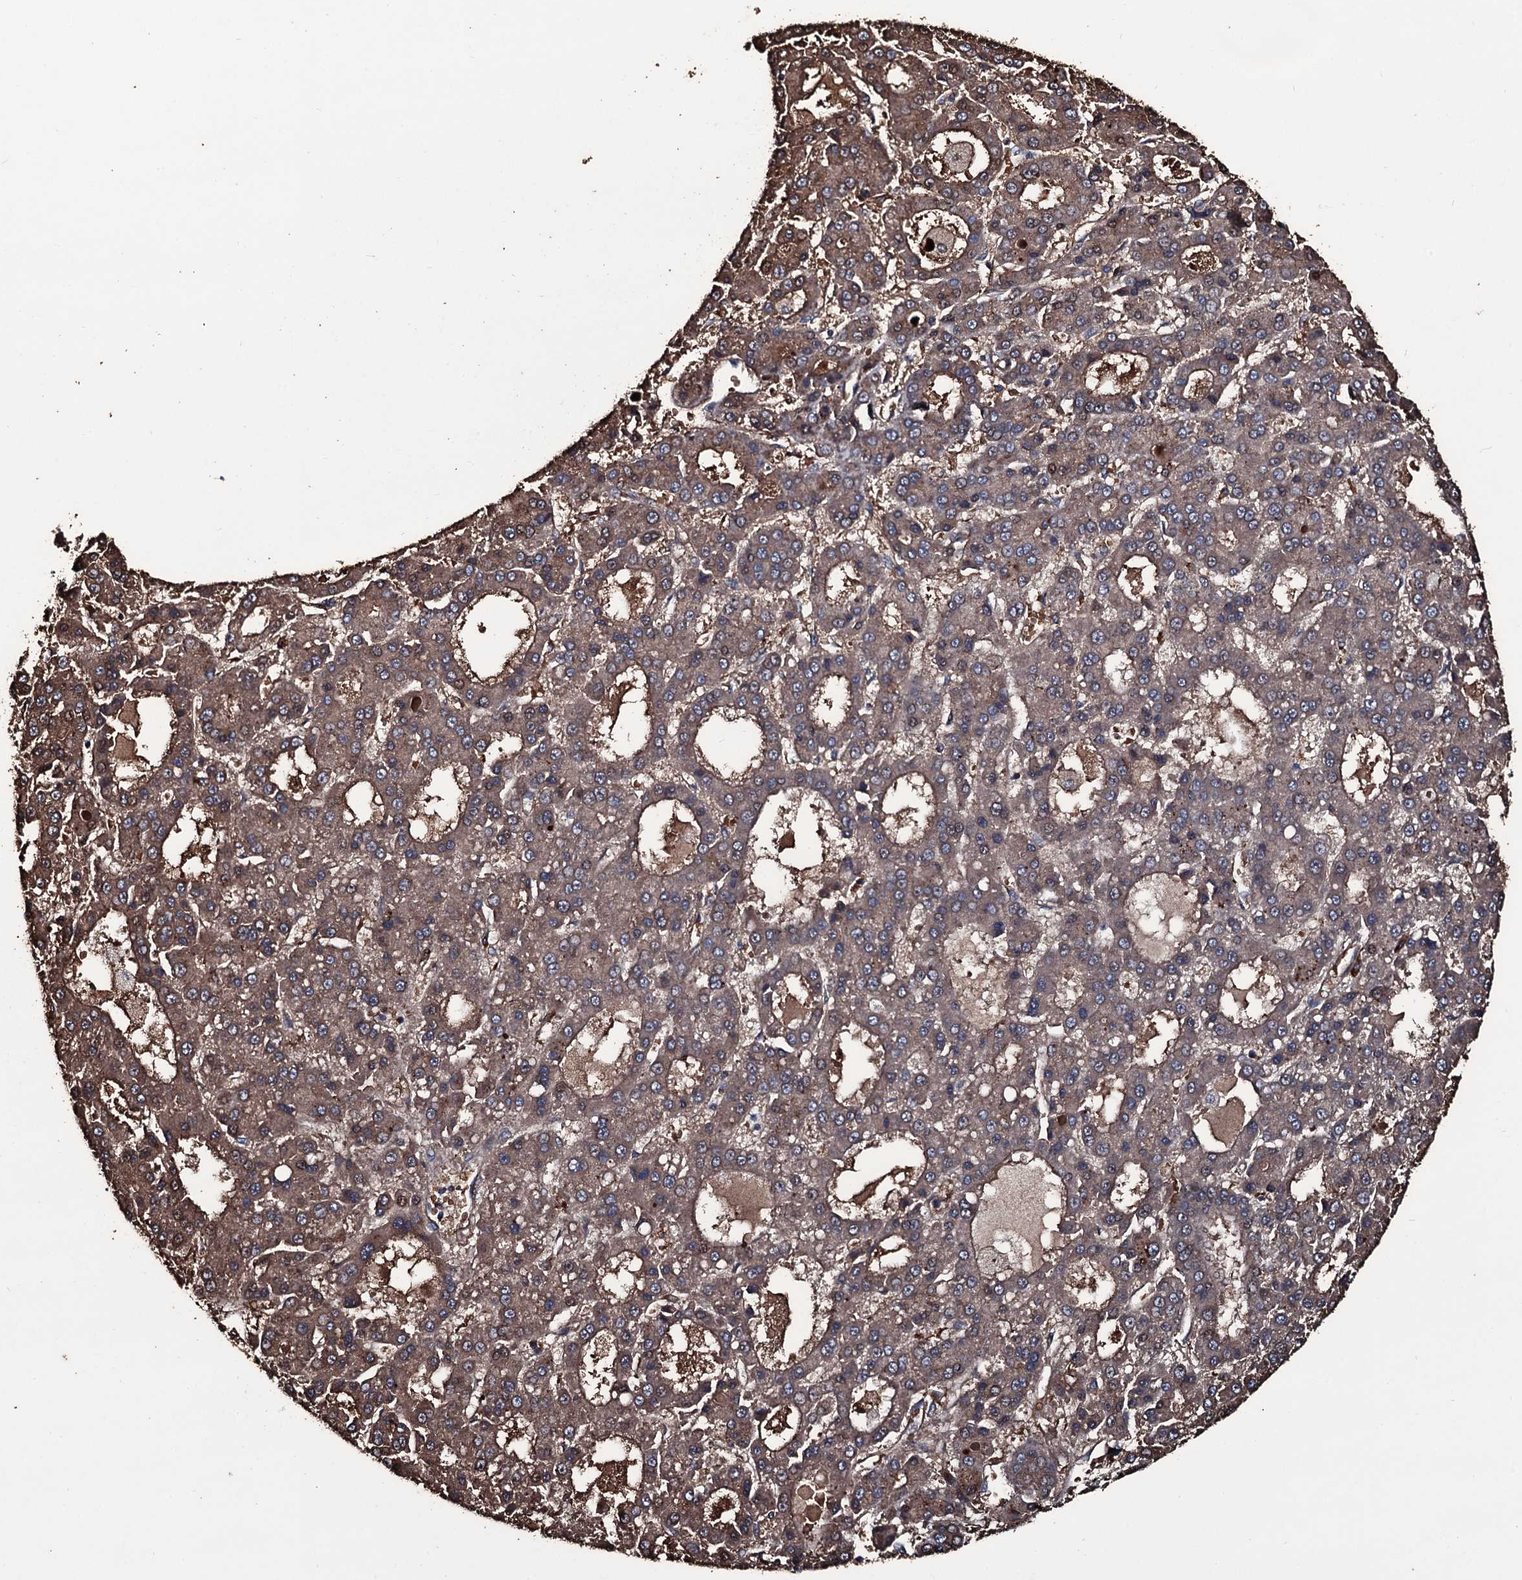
{"staining": {"intensity": "moderate", "quantity": ">75%", "location": "cytoplasmic/membranous"}, "tissue": "liver cancer", "cell_type": "Tumor cells", "image_type": "cancer", "snomed": [{"axis": "morphology", "description": "Carcinoma, Hepatocellular, NOS"}, {"axis": "topography", "description": "Liver"}], "caption": "Protein expression analysis of liver cancer shows moderate cytoplasmic/membranous positivity in approximately >75% of tumor cells.", "gene": "ZSWIM8", "patient": {"sex": "male", "age": 70}}